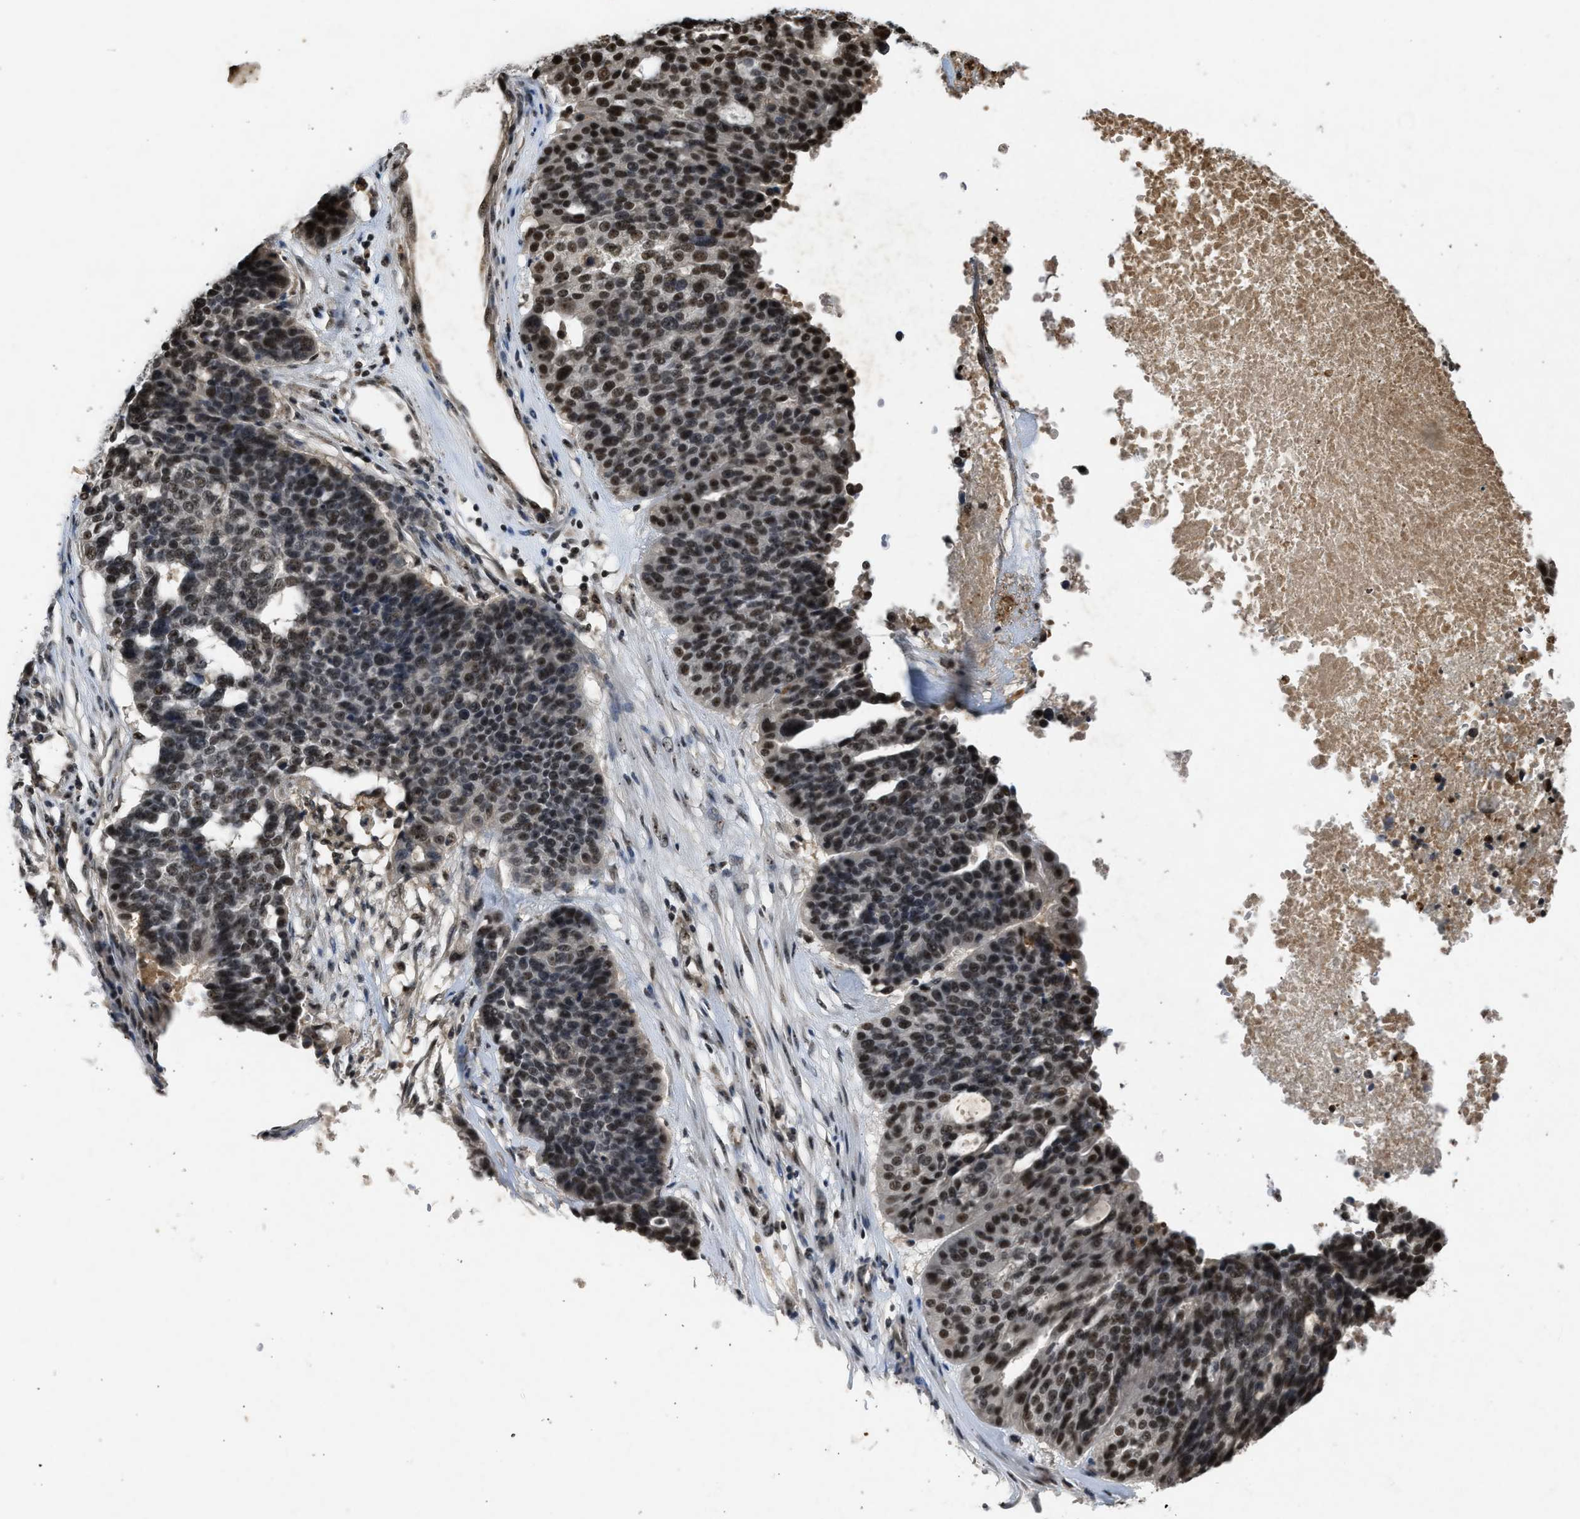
{"staining": {"intensity": "moderate", "quantity": ">75%", "location": "nuclear"}, "tissue": "ovarian cancer", "cell_type": "Tumor cells", "image_type": "cancer", "snomed": [{"axis": "morphology", "description": "Cystadenocarcinoma, serous, NOS"}, {"axis": "topography", "description": "Ovary"}], "caption": "Immunohistochemical staining of ovarian cancer exhibits medium levels of moderate nuclear positivity in about >75% of tumor cells.", "gene": "TFDP2", "patient": {"sex": "female", "age": 59}}